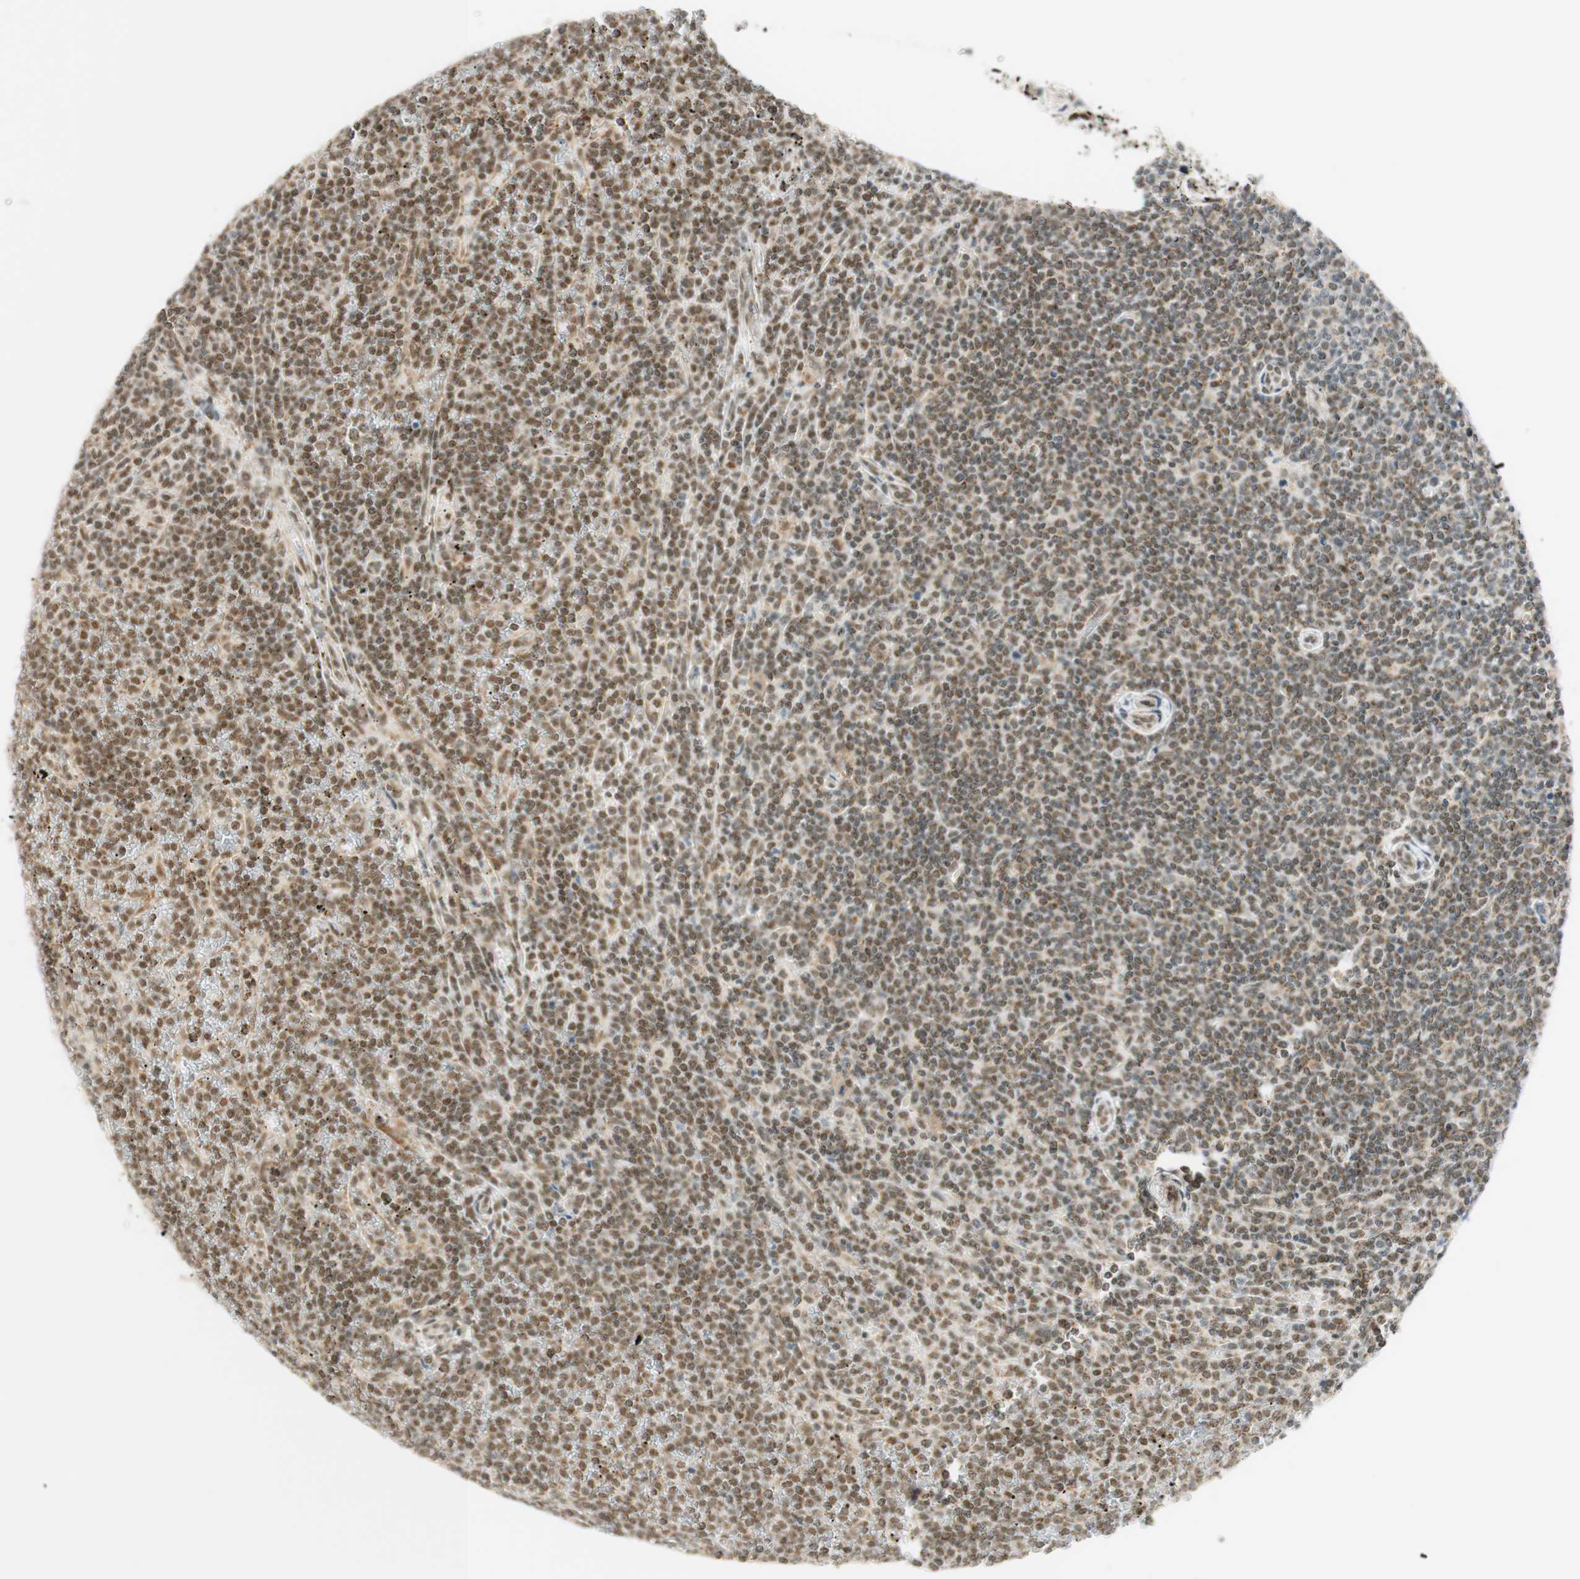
{"staining": {"intensity": "moderate", "quantity": ">75%", "location": "nuclear"}, "tissue": "lymphoma", "cell_type": "Tumor cells", "image_type": "cancer", "snomed": [{"axis": "morphology", "description": "Malignant lymphoma, non-Hodgkin's type, Low grade"}, {"axis": "topography", "description": "Spleen"}], "caption": "Protein staining of malignant lymphoma, non-Hodgkin's type (low-grade) tissue reveals moderate nuclear staining in about >75% of tumor cells. (DAB (3,3'-diaminobenzidine) IHC, brown staining for protein, blue staining for nuclei).", "gene": "ZNF782", "patient": {"sex": "female", "age": 19}}